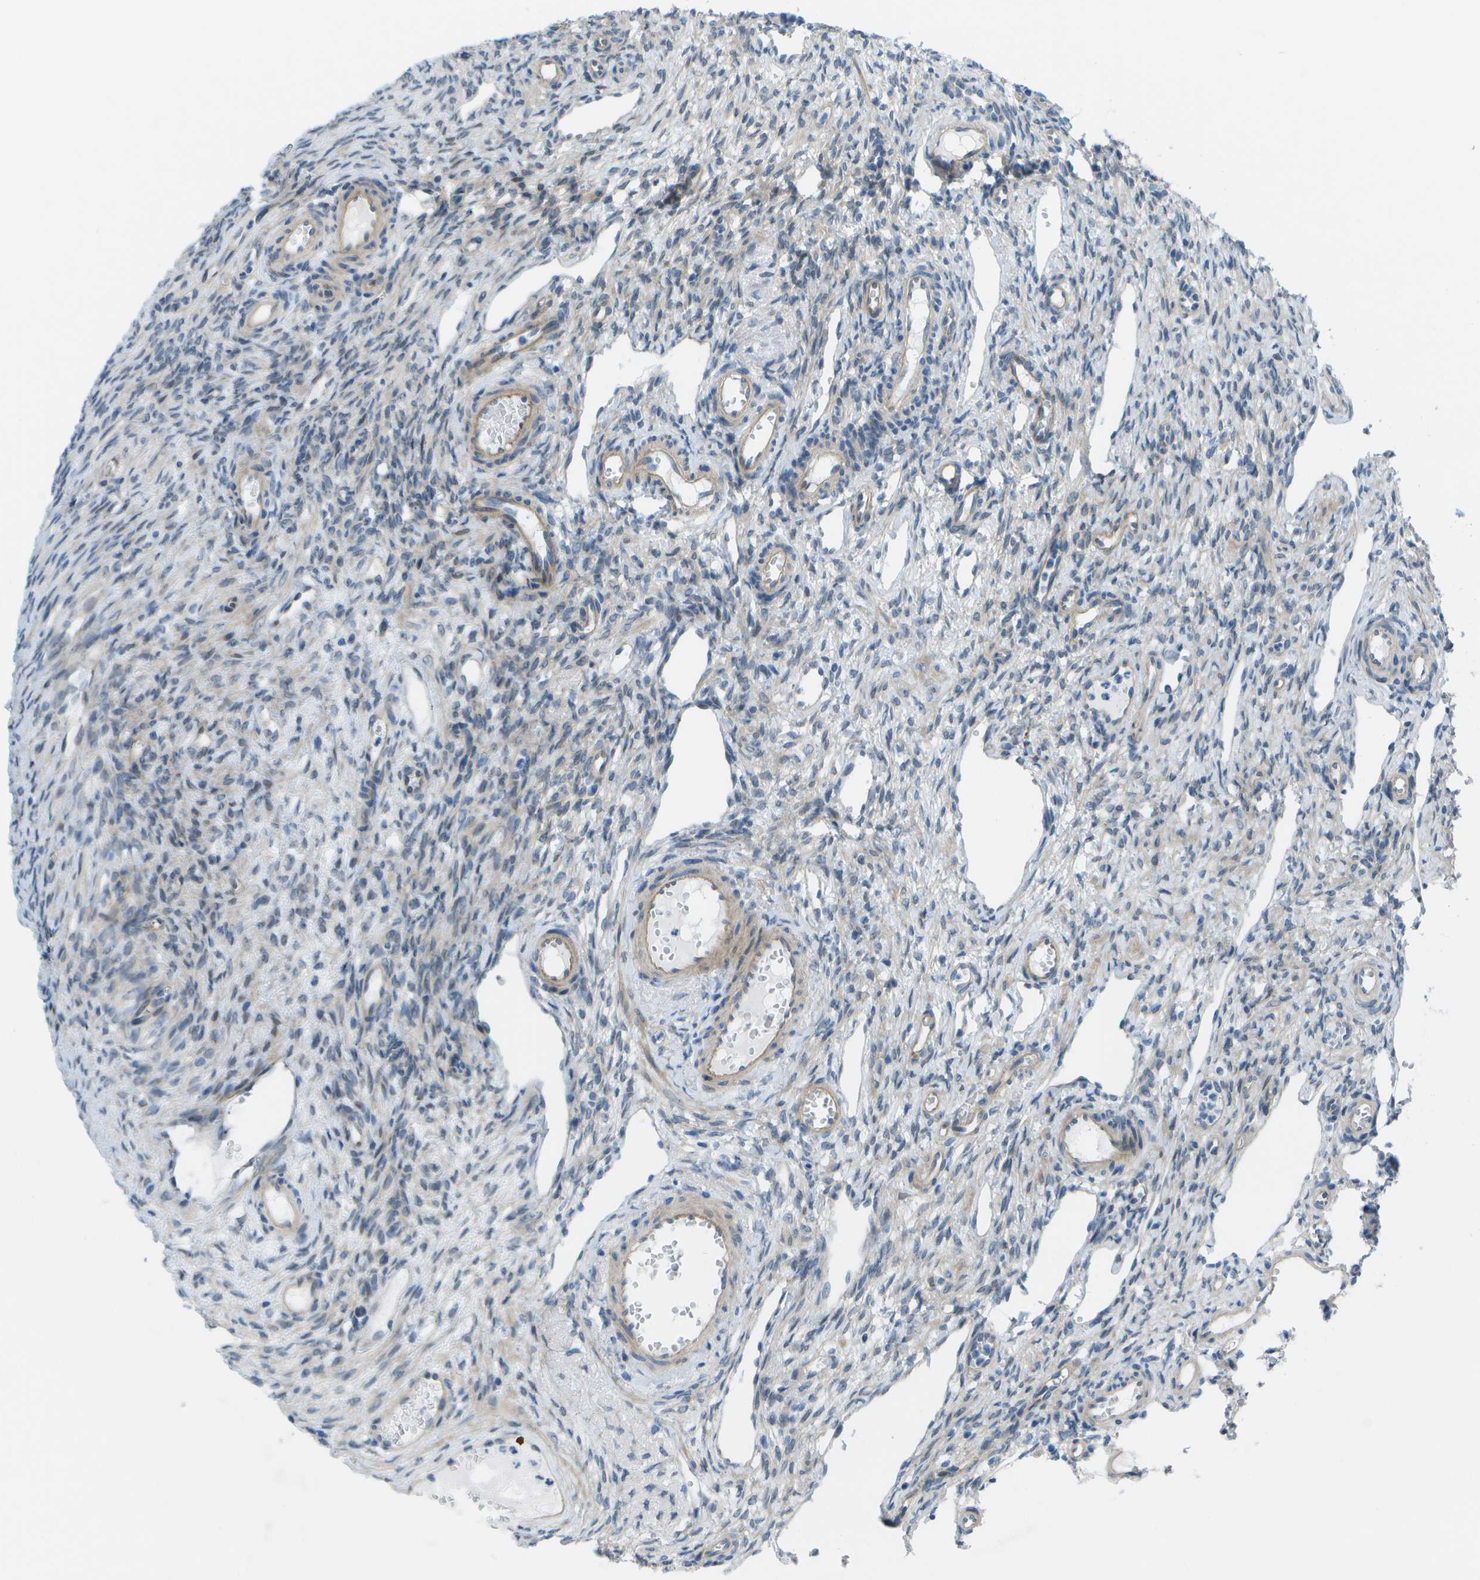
{"staining": {"intensity": "negative", "quantity": "none", "location": "none"}, "tissue": "ovary", "cell_type": "Follicle cells", "image_type": "normal", "snomed": [{"axis": "morphology", "description": "Normal tissue, NOS"}, {"axis": "topography", "description": "Ovary"}], "caption": "High power microscopy photomicrograph of an IHC photomicrograph of unremarkable ovary, revealing no significant staining in follicle cells.", "gene": "SORBS3", "patient": {"sex": "female", "age": 33}}